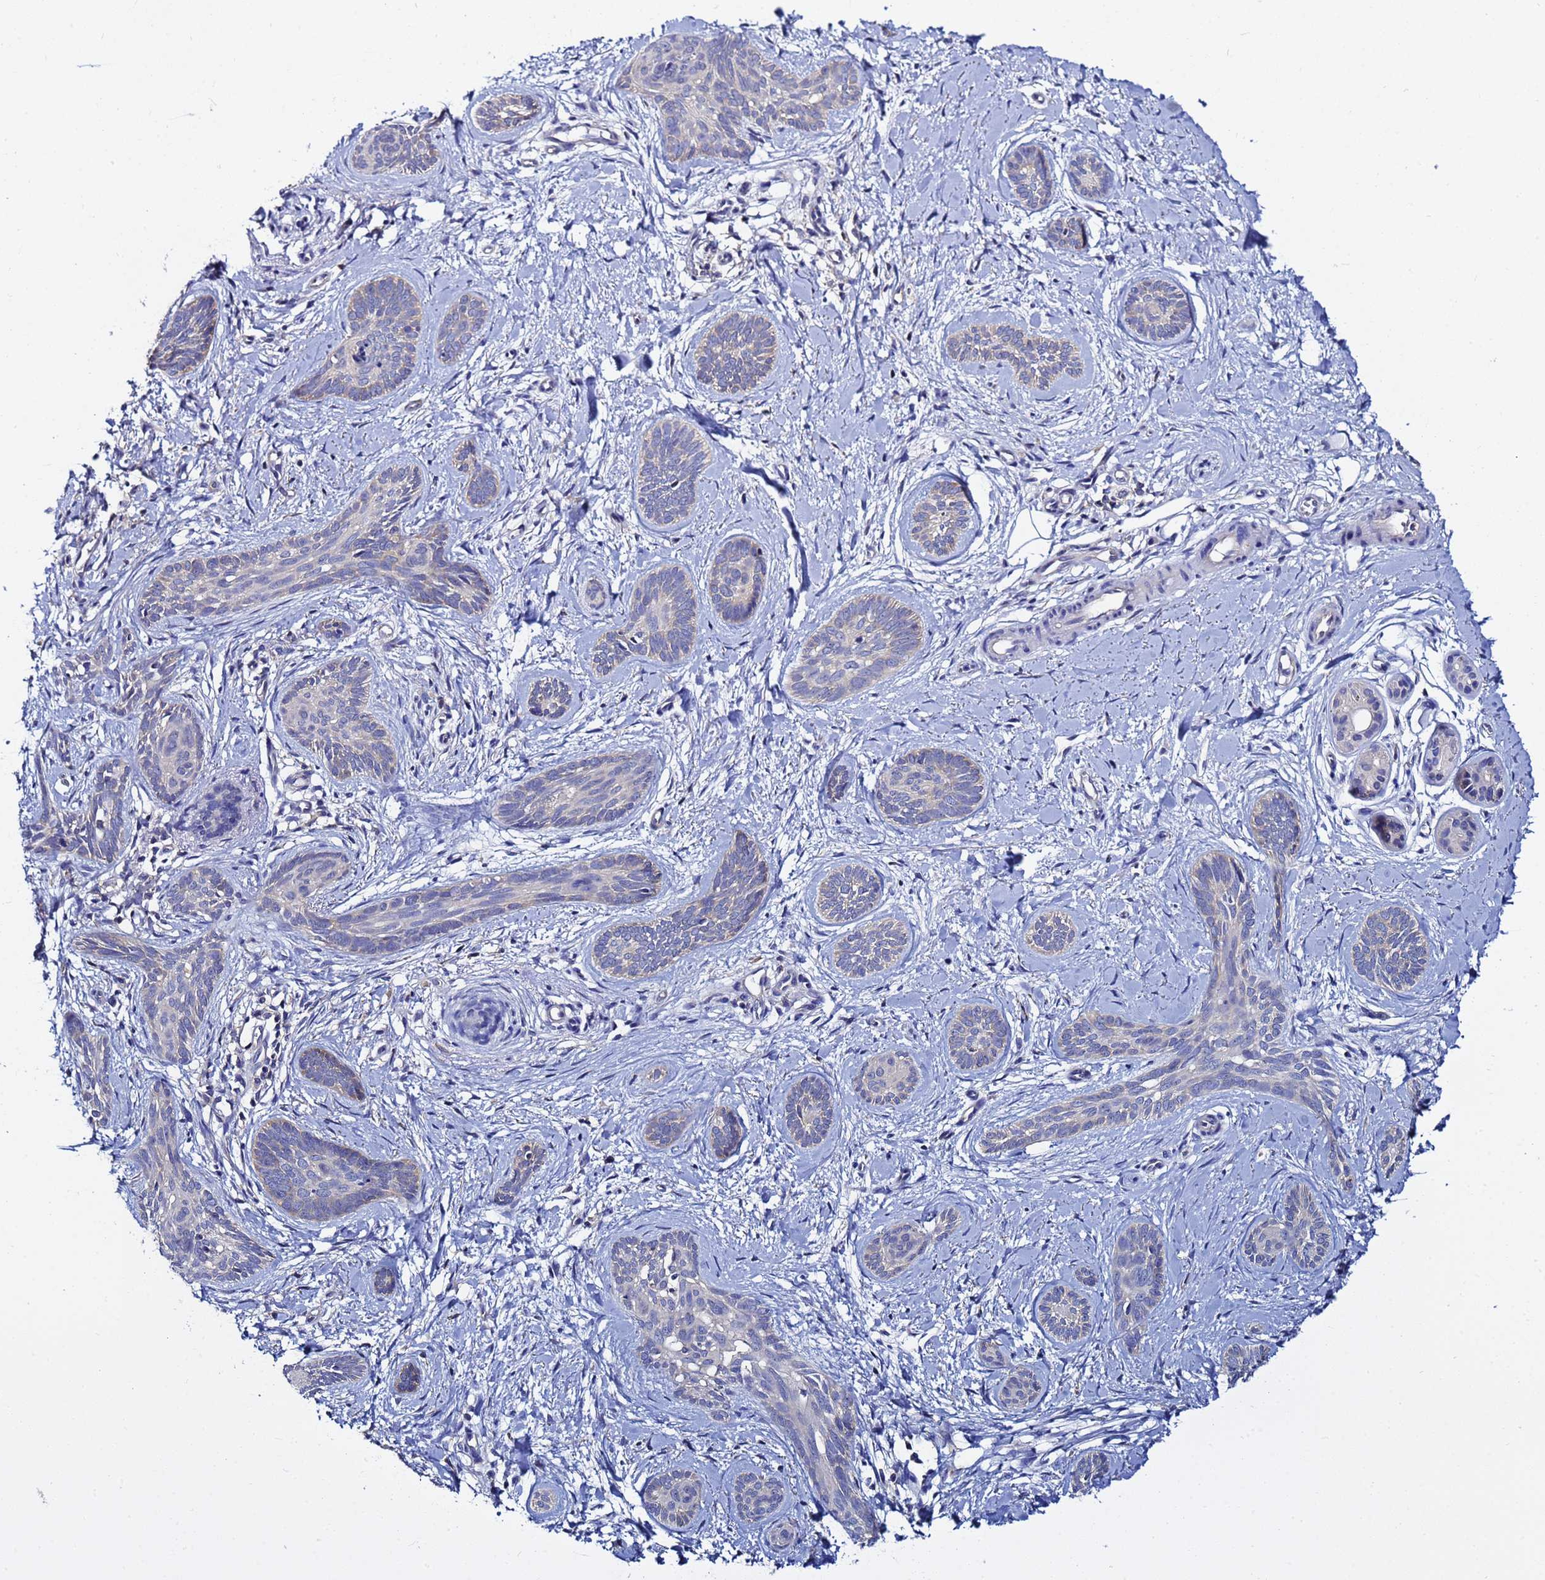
{"staining": {"intensity": "negative", "quantity": "none", "location": "none"}, "tissue": "skin cancer", "cell_type": "Tumor cells", "image_type": "cancer", "snomed": [{"axis": "morphology", "description": "Basal cell carcinoma"}, {"axis": "topography", "description": "Skin"}], "caption": "The micrograph exhibits no significant expression in tumor cells of basal cell carcinoma (skin).", "gene": "LENG1", "patient": {"sex": "female", "age": 81}}